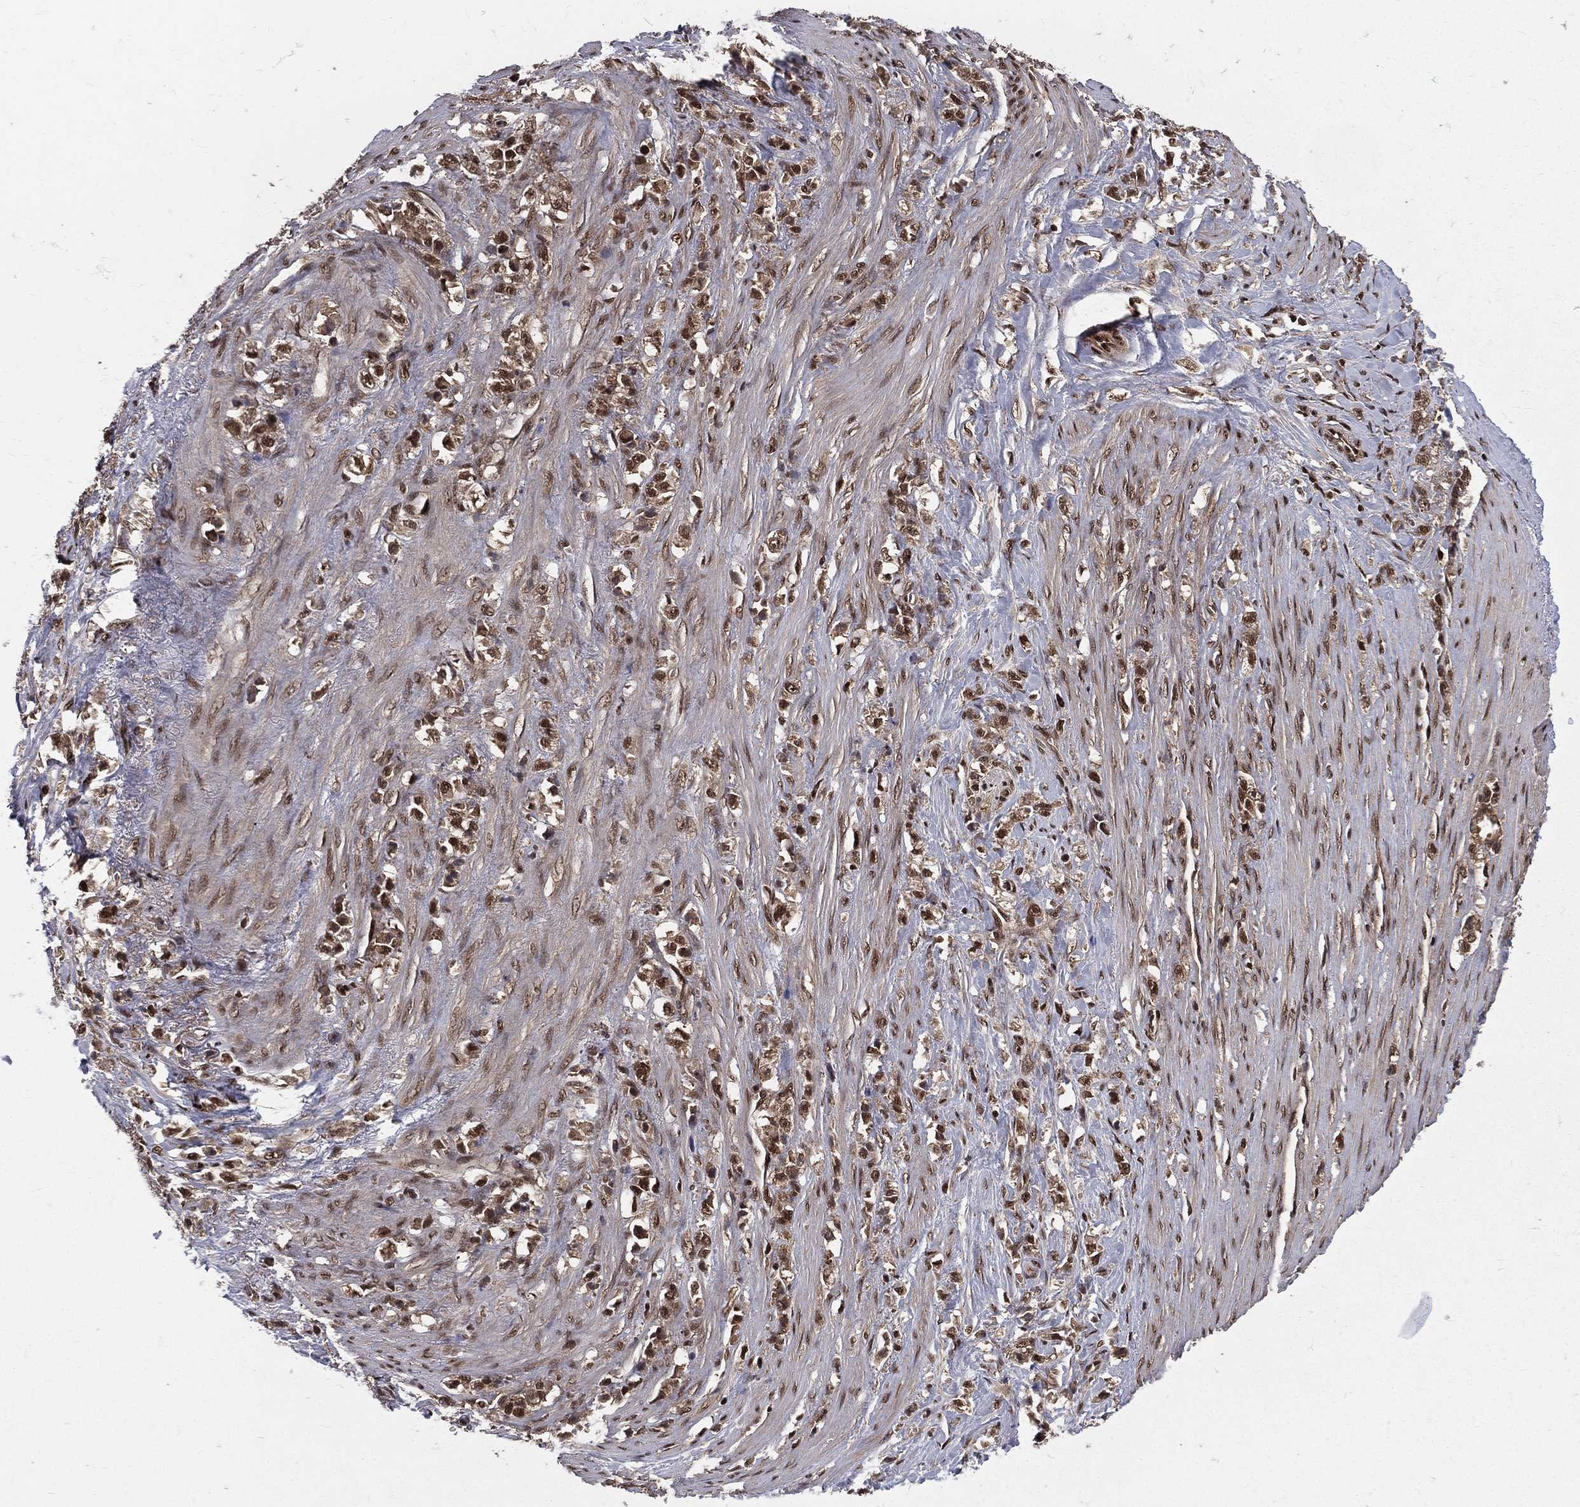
{"staining": {"intensity": "strong", "quantity": ">75%", "location": "cytoplasmic/membranous,nuclear"}, "tissue": "stomach cancer", "cell_type": "Tumor cells", "image_type": "cancer", "snomed": [{"axis": "morphology", "description": "Adenocarcinoma, NOS"}, {"axis": "topography", "description": "Stomach, lower"}], "caption": "About >75% of tumor cells in stomach adenocarcinoma reveal strong cytoplasmic/membranous and nuclear protein positivity as visualized by brown immunohistochemical staining.", "gene": "COPS4", "patient": {"sex": "male", "age": 88}}